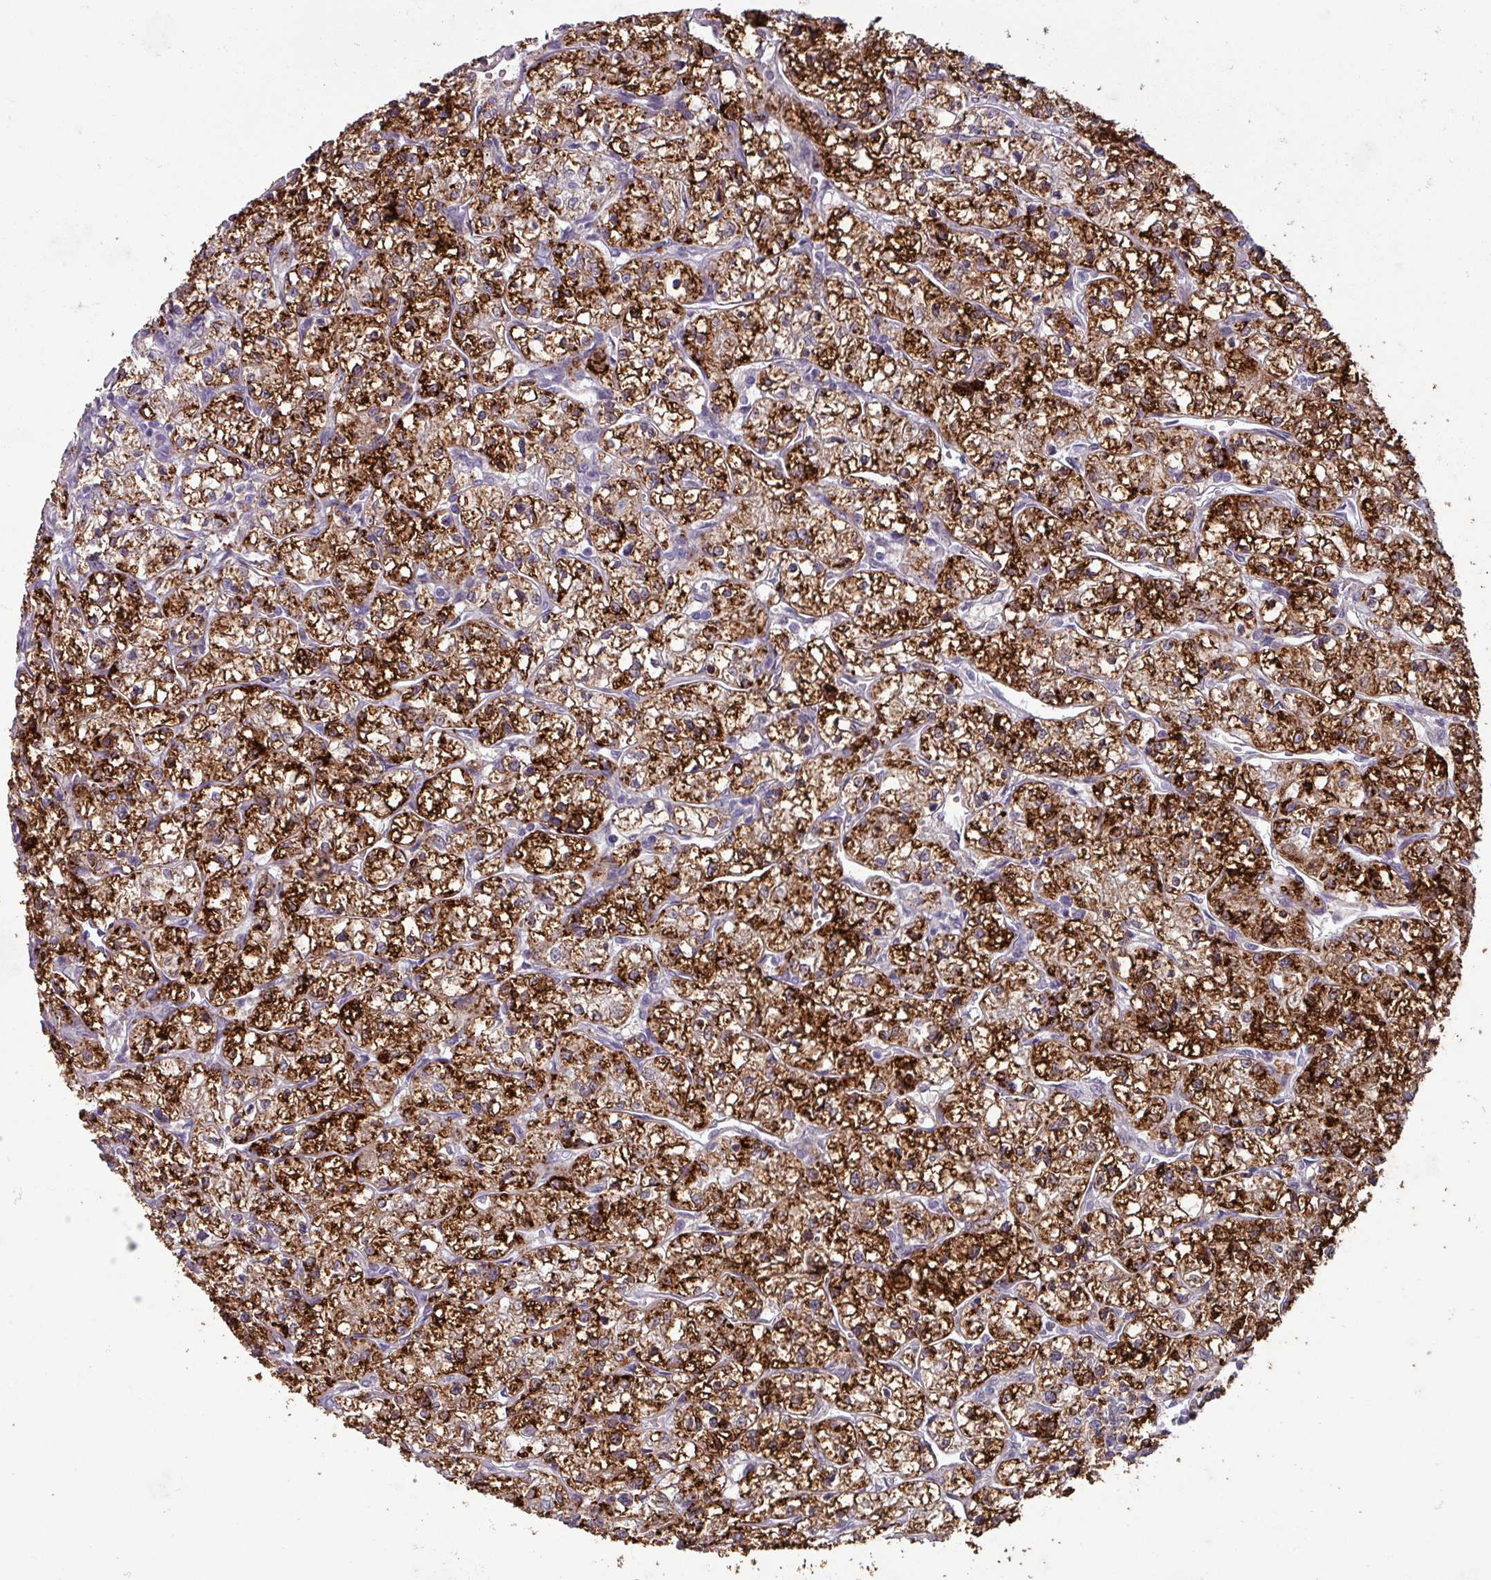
{"staining": {"intensity": "strong", "quantity": ">75%", "location": "cytoplasmic/membranous"}, "tissue": "renal cancer", "cell_type": "Tumor cells", "image_type": "cancer", "snomed": [{"axis": "morphology", "description": "Adenocarcinoma, NOS"}, {"axis": "topography", "description": "Kidney"}], "caption": "Renal cancer was stained to show a protein in brown. There is high levels of strong cytoplasmic/membranous positivity in approximately >75% of tumor cells. (Brightfield microscopy of DAB IHC at high magnification).", "gene": "PLIN2", "patient": {"sex": "female", "age": 64}}